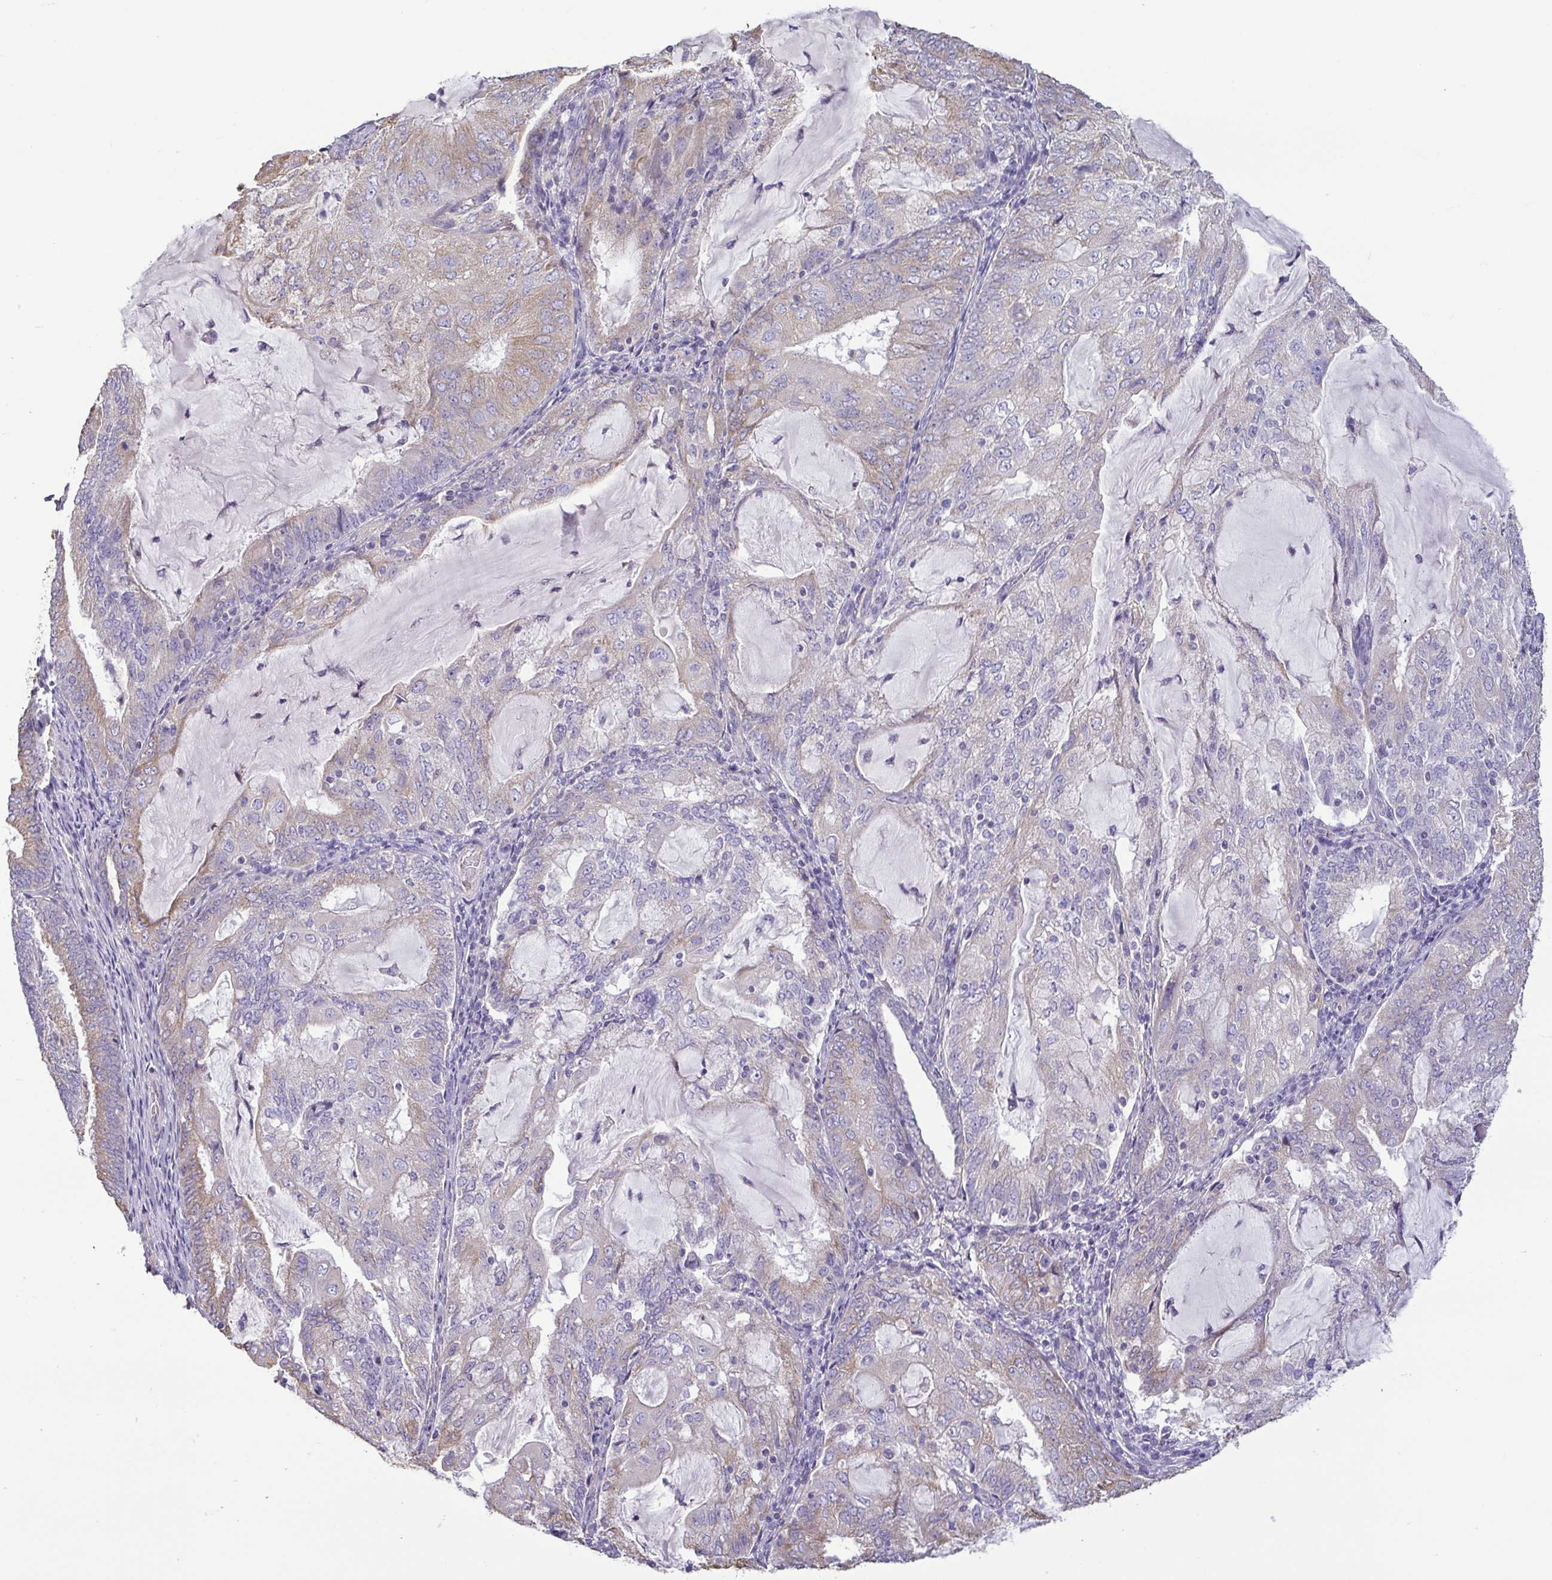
{"staining": {"intensity": "weak", "quantity": "25%-75%", "location": "cytoplasmic/membranous"}, "tissue": "endometrial cancer", "cell_type": "Tumor cells", "image_type": "cancer", "snomed": [{"axis": "morphology", "description": "Adenocarcinoma, NOS"}, {"axis": "topography", "description": "Endometrium"}], "caption": "DAB (3,3'-diaminobenzidine) immunohistochemical staining of human endometrial cancer (adenocarcinoma) displays weak cytoplasmic/membranous protein expression in approximately 25%-75% of tumor cells. The staining was performed using DAB to visualize the protein expression in brown, while the nuclei were stained in blue with hematoxylin (Magnification: 20x).", "gene": "MYL10", "patient": {"sex": "female", "age": 81}}